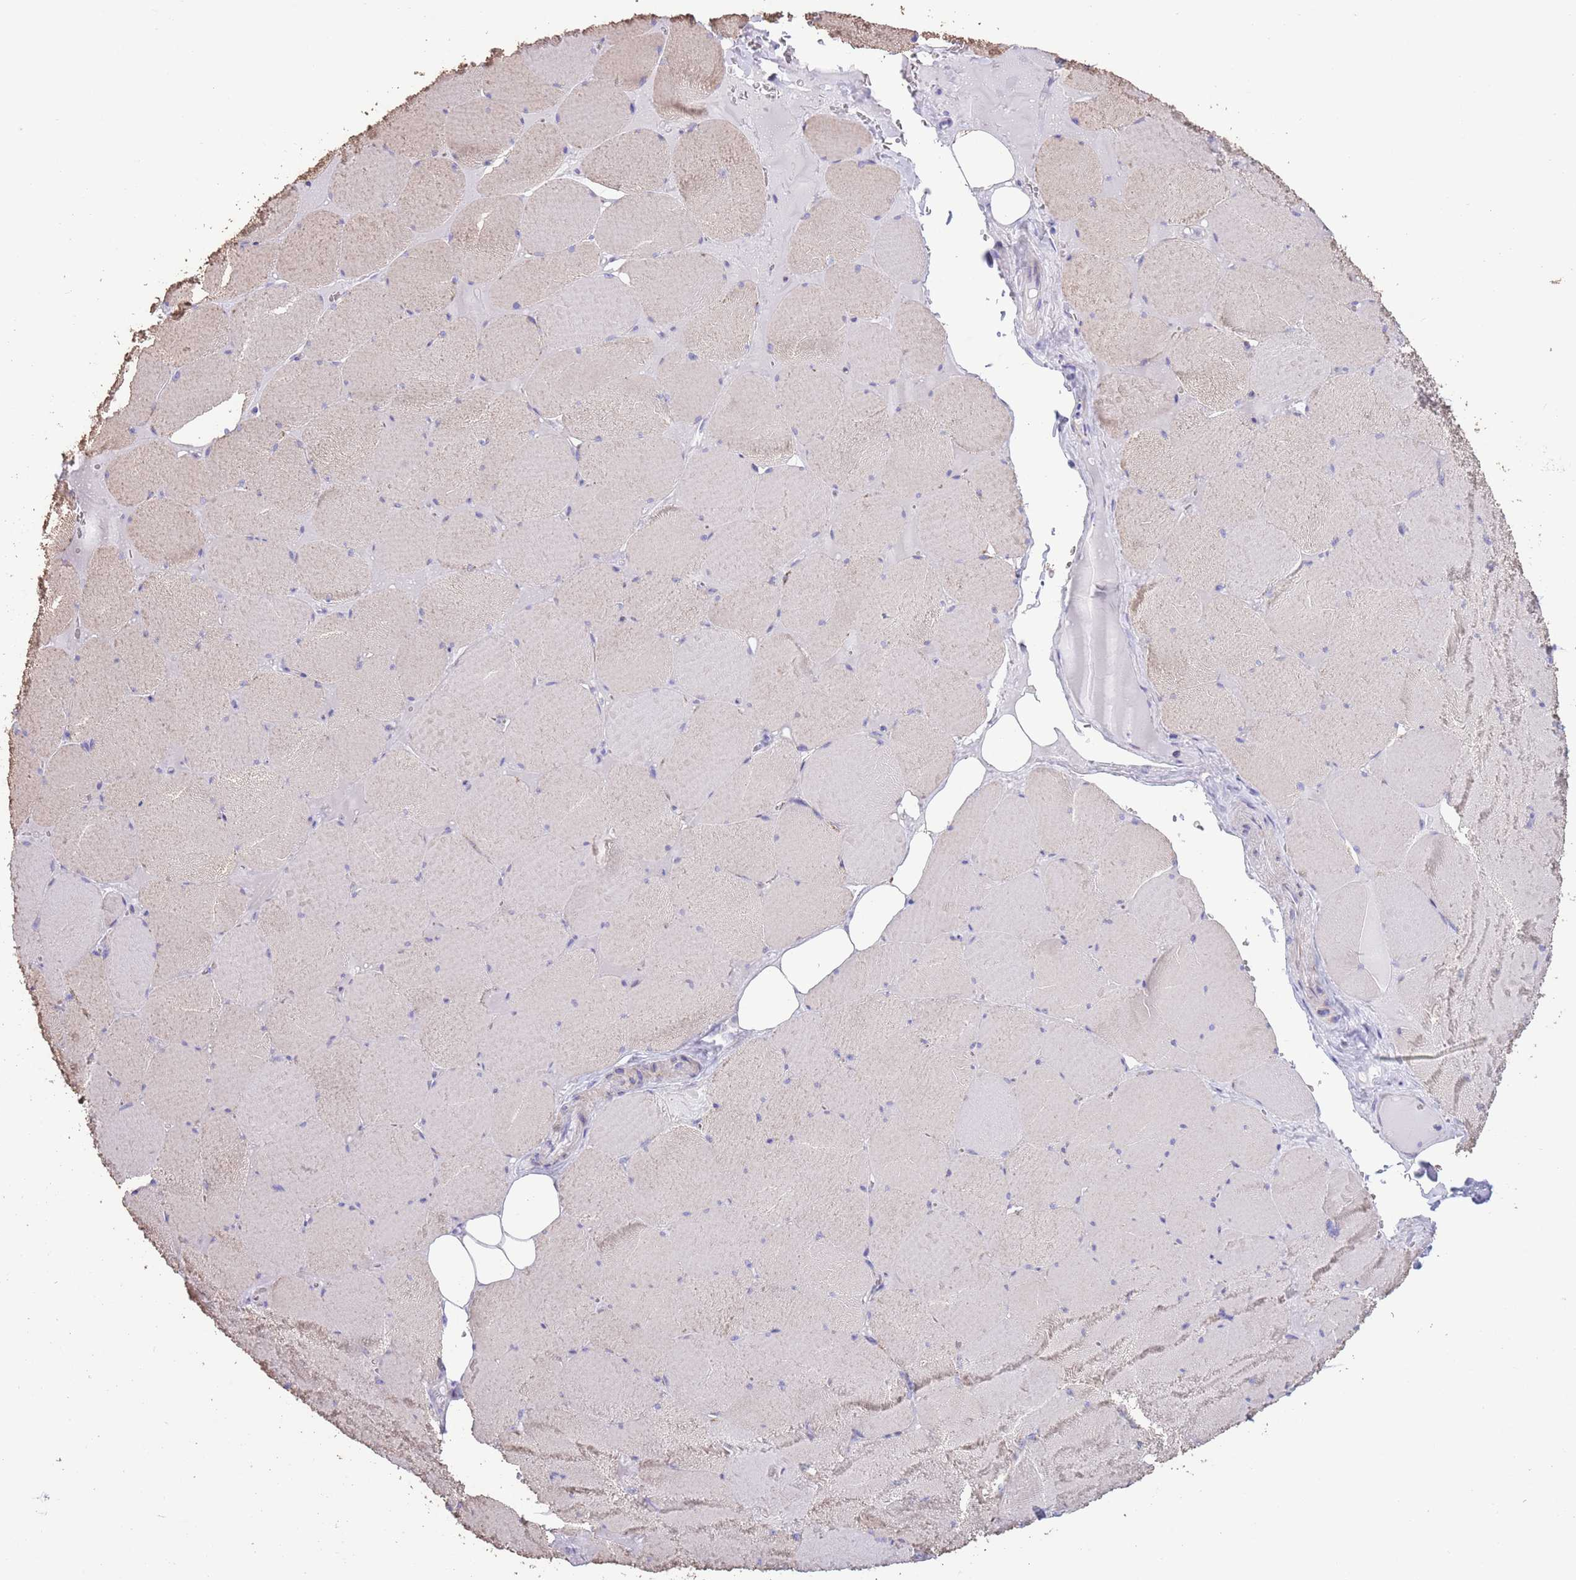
{"staining": {"intensity": "weak", "quantity": "25%-75%", "location": "cytoplasmic/membranous"}, "tissue": "skeletal muscle", "cell_type": "Myocytes", "image_type": "normal", "snomed": [{"axis": "morphology", "description": "Normal tissue, NOS"}, {"axis": "topography", "description": "Skeletal muscle"}, {"axis": "topography", "description": "Head-Neck"}], "caption": "Skeletal muscle stained for a protein (brown) exhibits weak cytoplasmic/membranous positive staining in about 25%-75% of myocytes.", "gene": "MOCOS", "patient": {"sex": "male", "age": 66}}